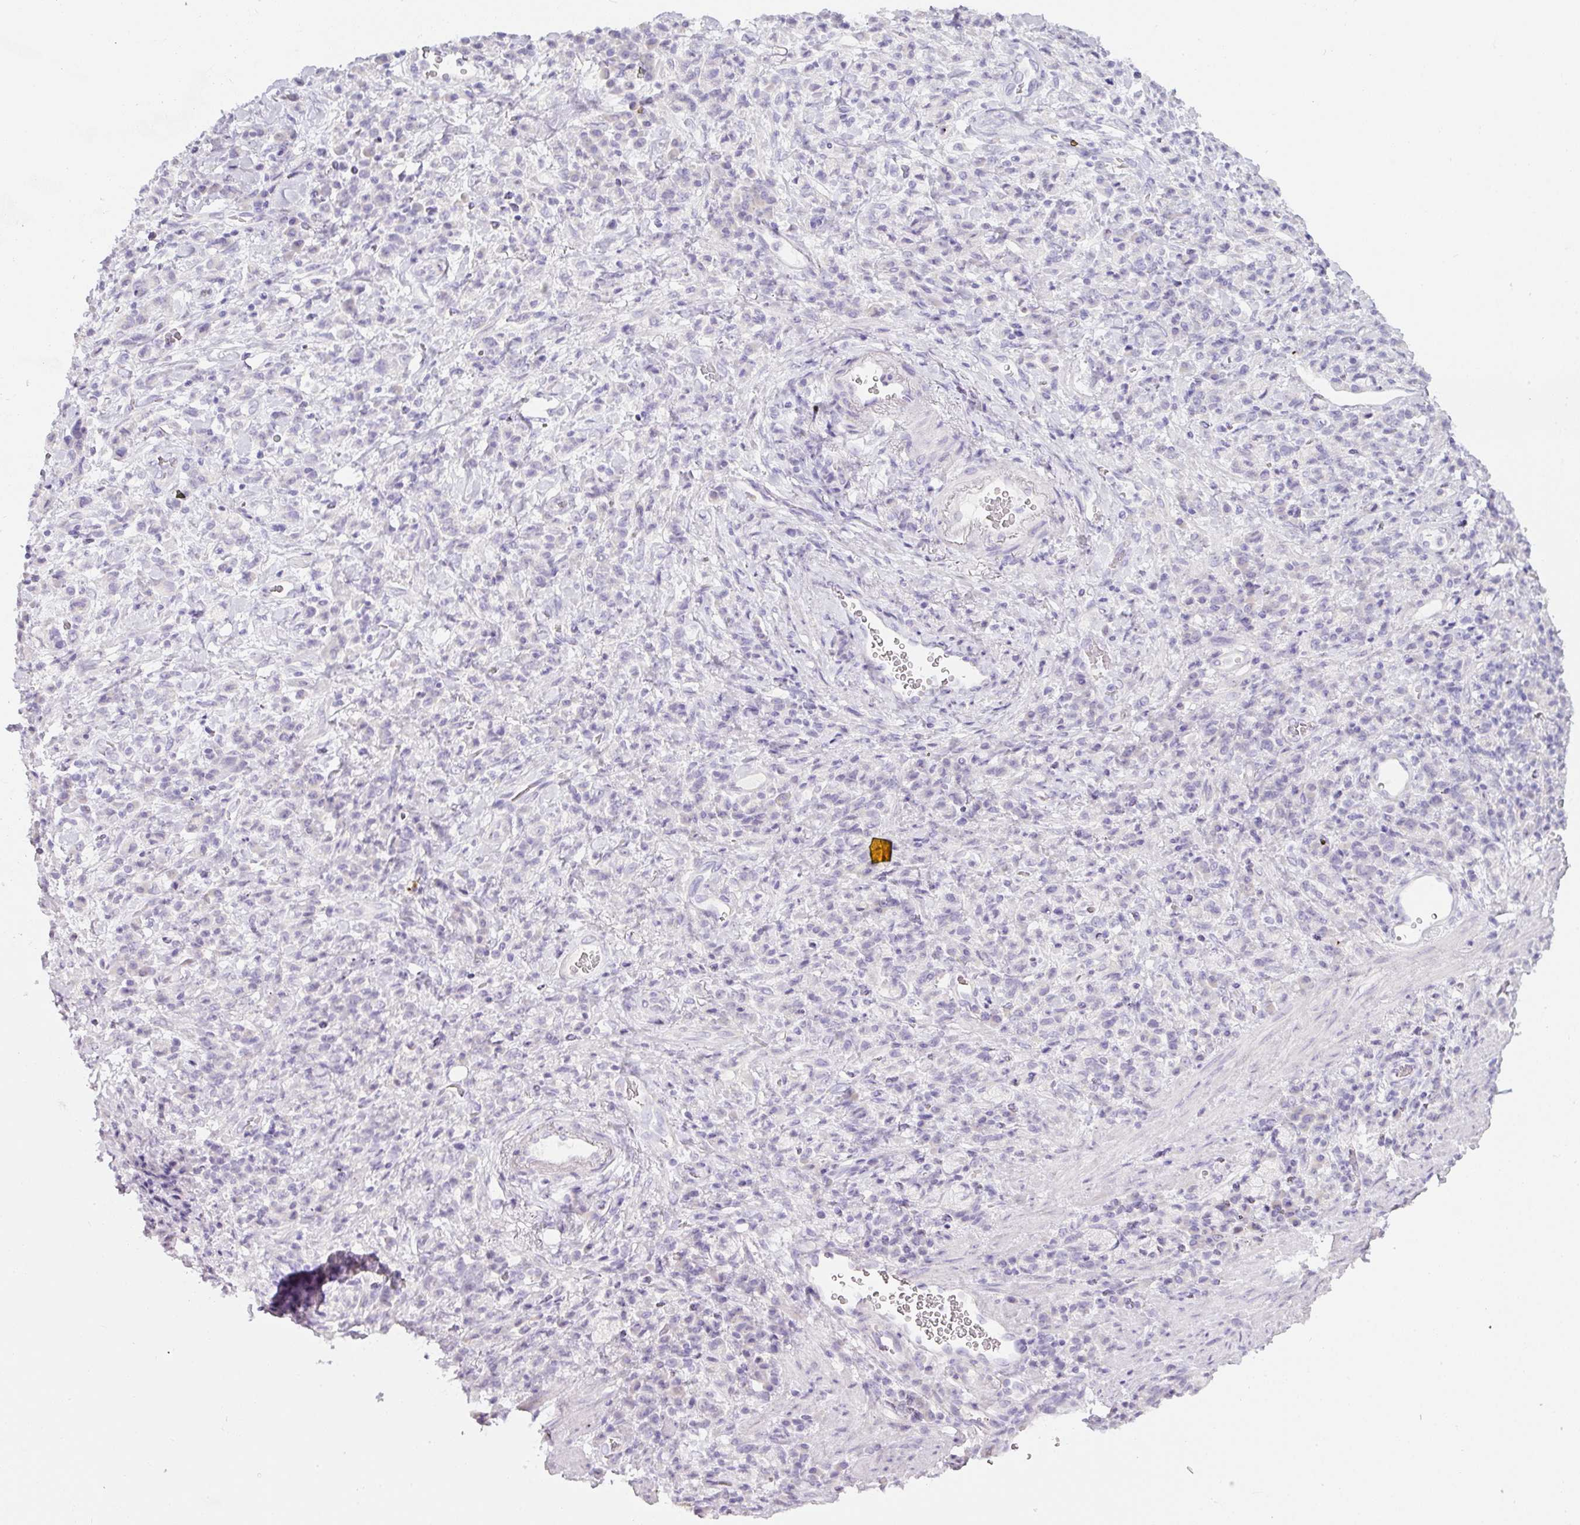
{"staining": {"intensity": "negative", "quantity": "none", "location": "none"}, "tissue": "stomach cancer", "cell_type": "Tumor cells", "image_type": "cancer", "snomed": [{"axis": "morphology", "description": "Adenocarcinoma, NOS"}, {"axis": "topography", "description": "Stomach"}], "caption": "The immunohistochemistry image has no significant positivity in tumor cells of stomach cancer tissue.", "gene": "SLC2A2", "patient": {"sex": "male", "age": 77}}